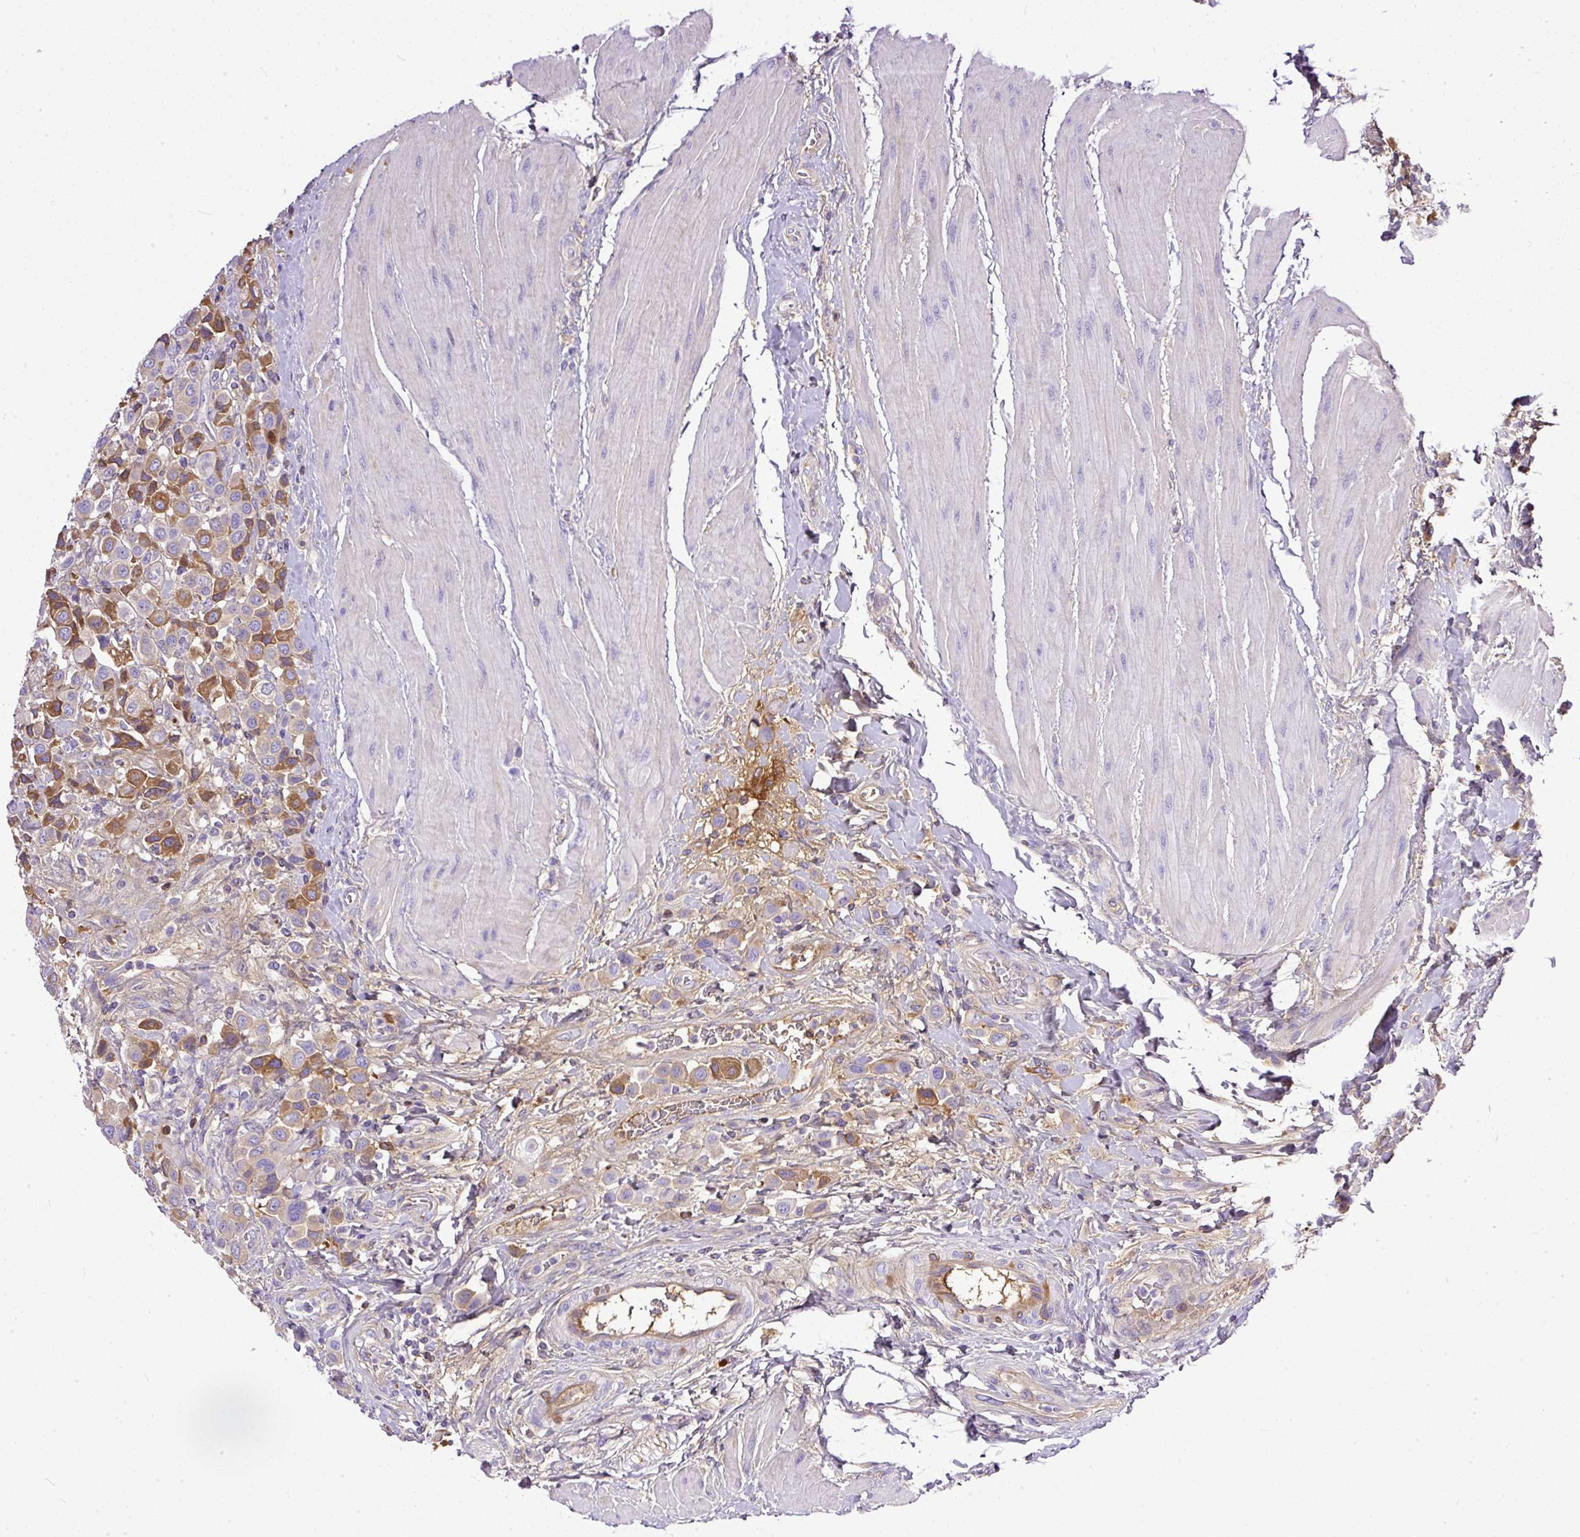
{"staining": {"intensity": "moderate", "quantity": ">75%", "location": "cytoplasmic/membranous"}, "tissue": "urothelial cancer", "cell_type": "Tumor cells", "image_type": "cancer", "snomed": [{"axis": "morphology", "description": "Urothelial carcinoma, High grade"}, {"axis": "topography", "description": "Urinary bladder"}], "caption": "Human high-grade urothelial carcinoma stained with a brown dye reveals moderate cytoplasmic/membranous positive staining in approximately >75% of tumor cells.", "gene": "CLEC3B", "patient": {"sex": "male", "age": 50}}